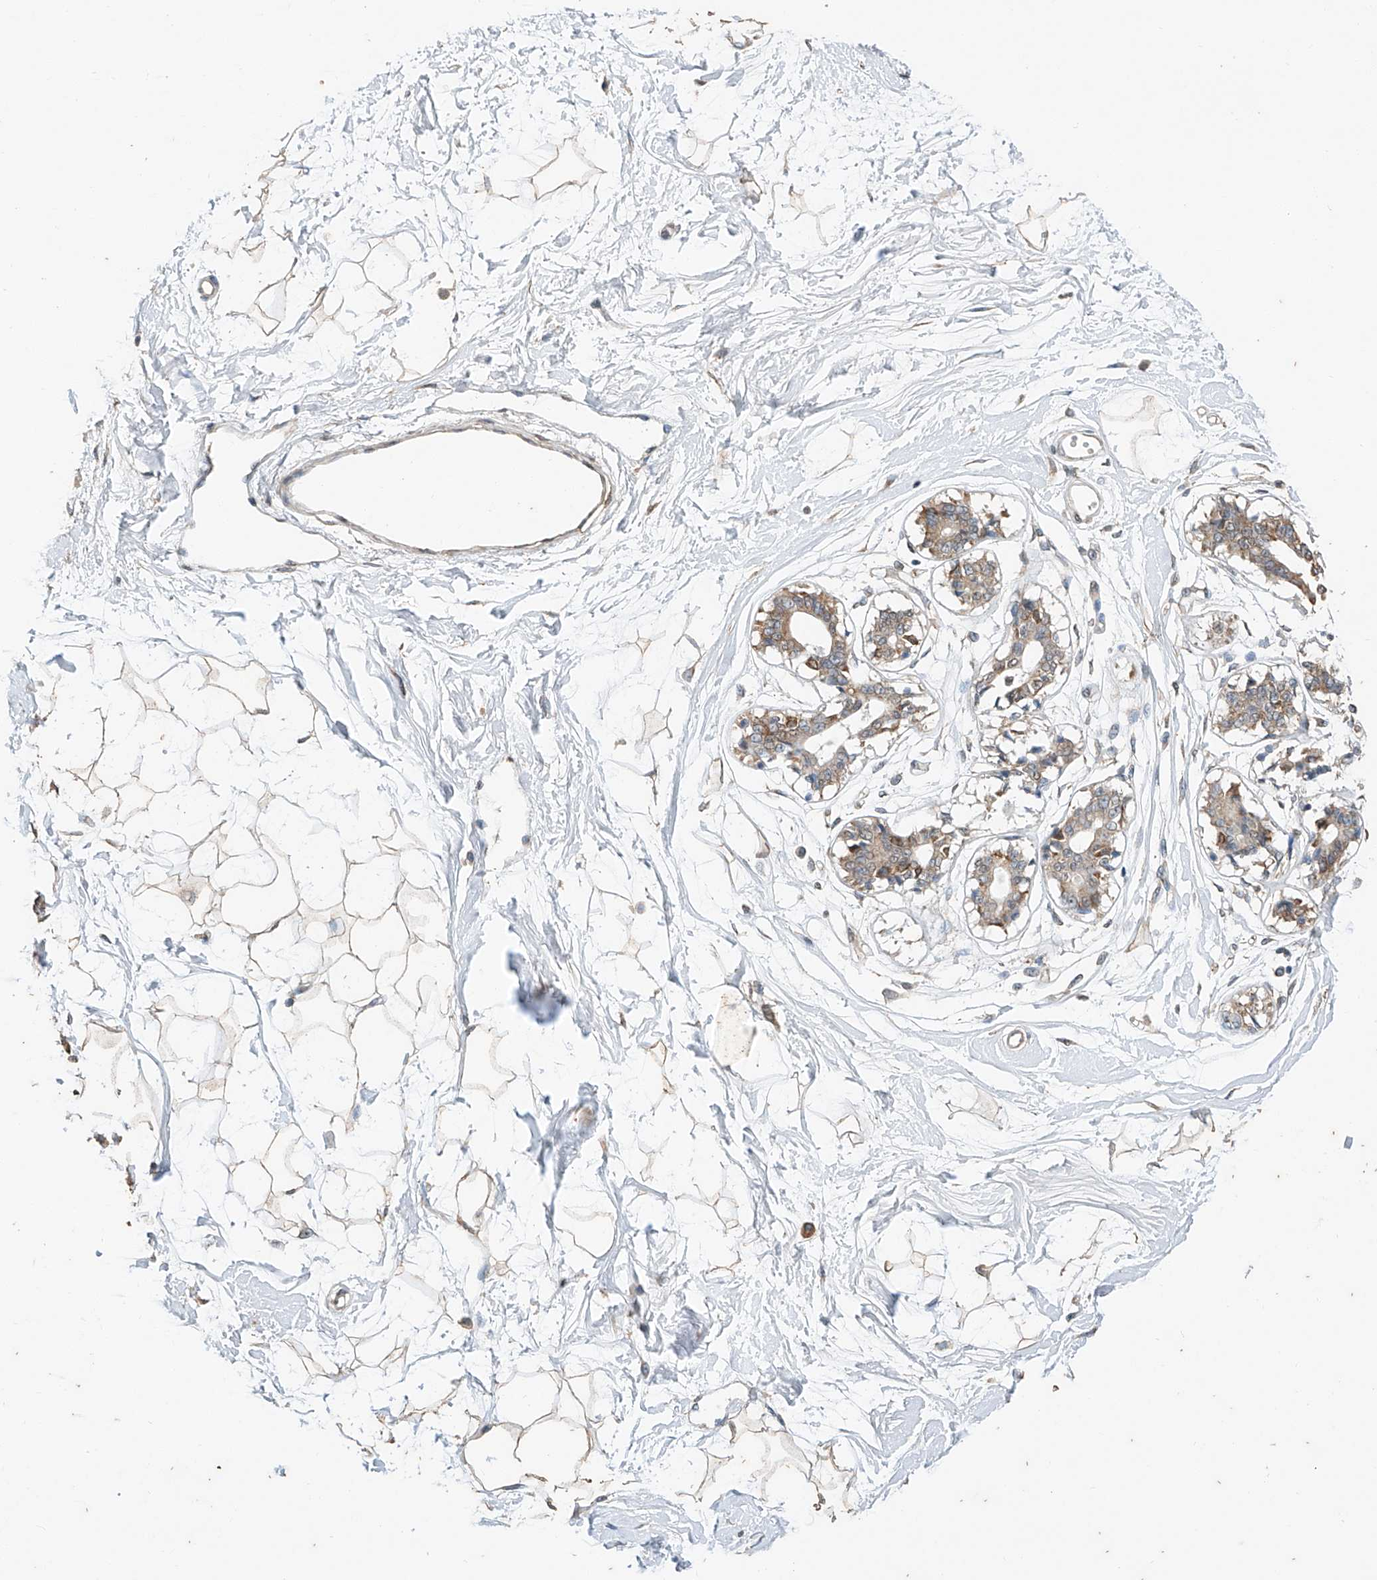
{"staining": {"intensity": "negative", "quantity": "none", "location": "none"}, "tissue": "breast", "cell_type": "Adipocytes", "image_type": "normal", "snomed": [{"axis": "morphology", "description": "Normal tissue, NOS"}, {"axis": "topography", "description": "Breast"}], "caption": "High power microscopy photomicrograph of an IHC image of unremarkable breast, revealing no significant expression in adipocytes.", "gene": "CERS4", "patient": {"sex": "female", "age": 45}}